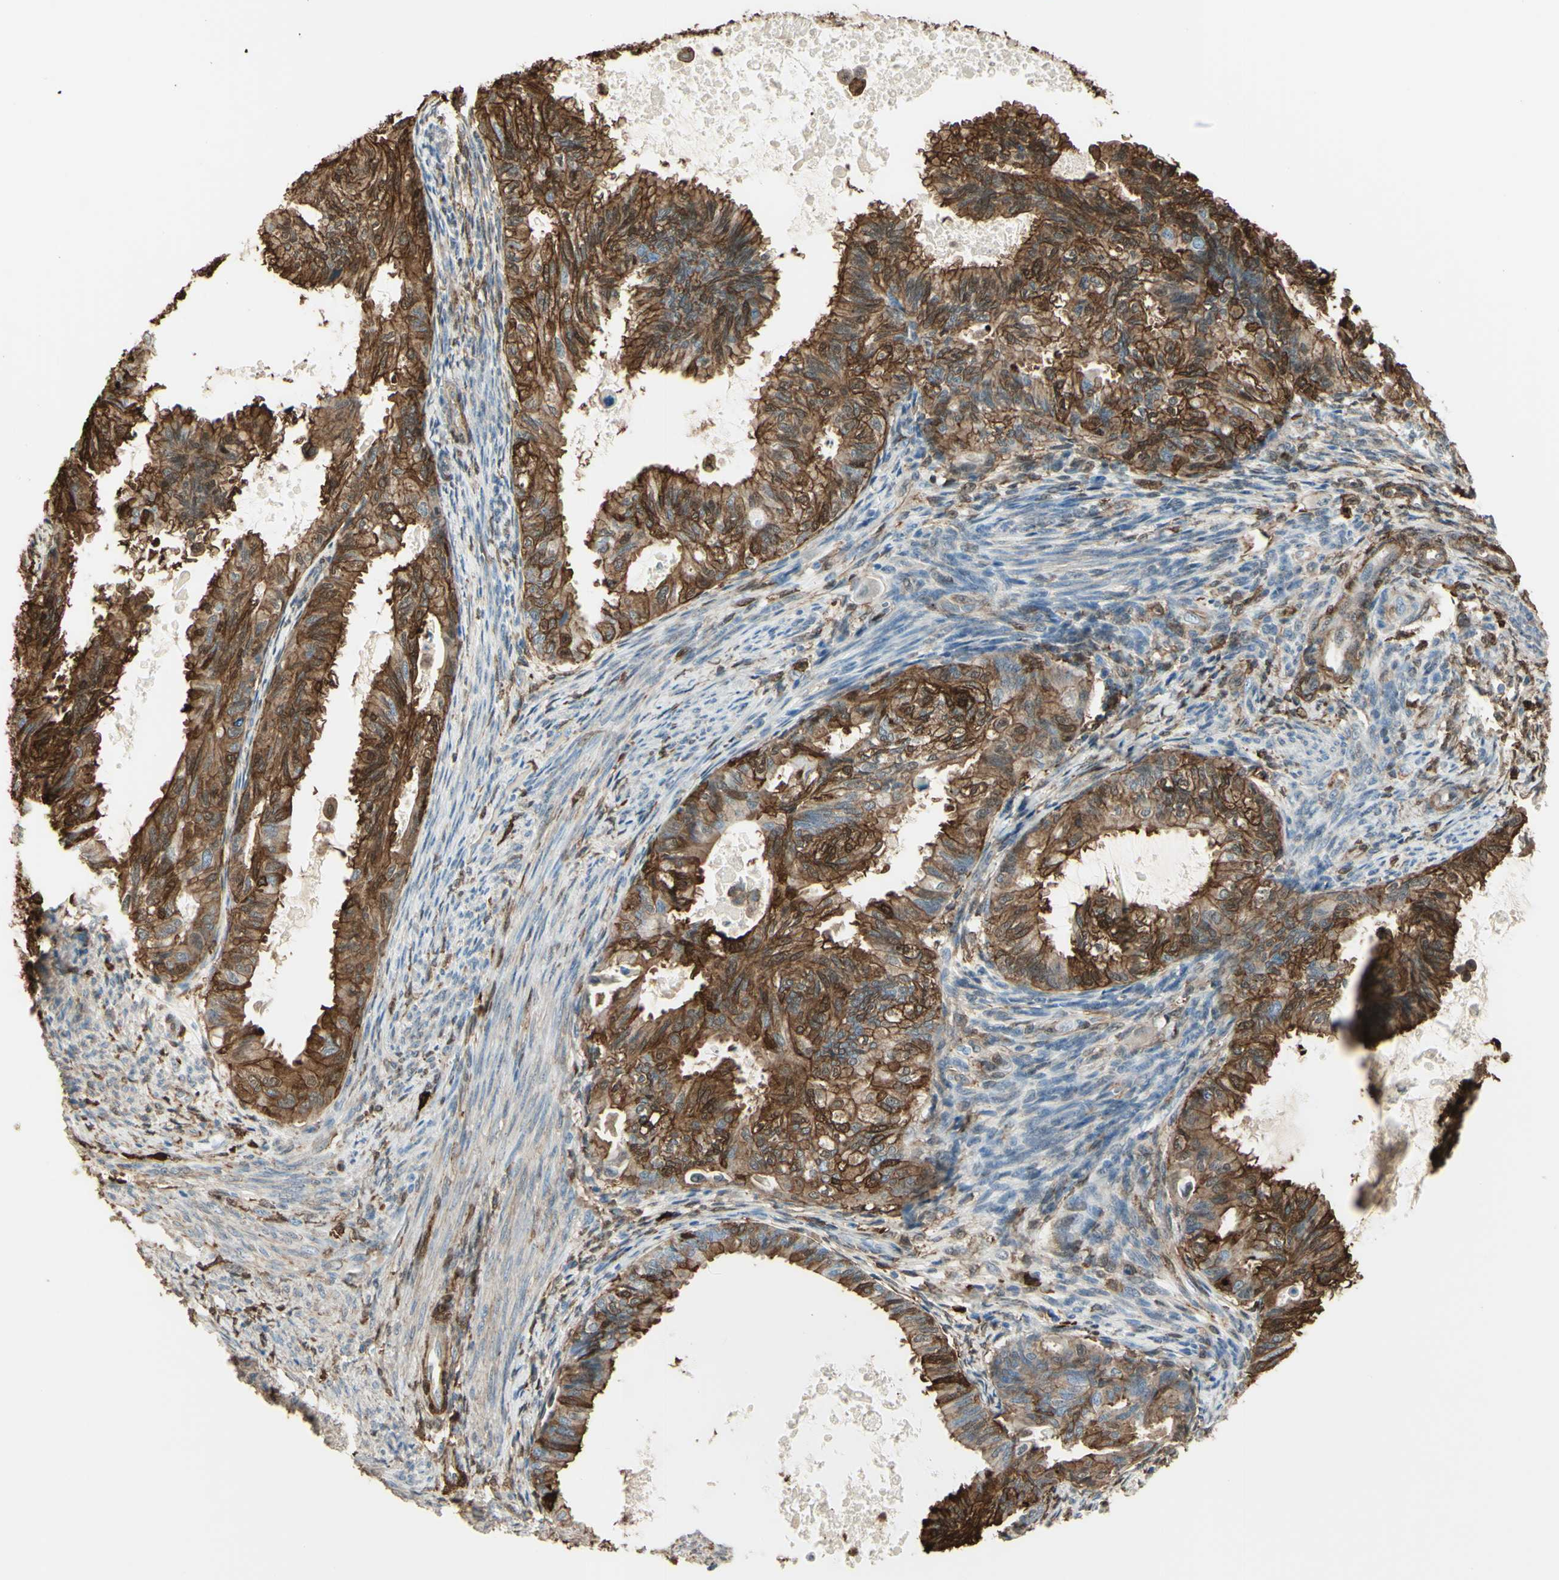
{"staining": {"intensity": "moderate", "quantity": "25%-75%", "location": "cytoplasmic/membranous"}, "tissue": "cervical cancer", "cell_type": "Tumor cells", "image_type": "cancer", "snomed": [{"axis": "morphology", "description": "Normal tissue, NOS"}, {"axis": "morphology", "description": "Adenocarcinoma, NOS"}, {"axis": "topography", "description": "Cervix"}, {"axis": "topography", "description": "Endometrium"}], "caption": "This is an image of immunohistochemistry staining of adenocarcinoma (cervical), which shows moderate positivity in the cytoplasmic/membranous of tumor cells.", "gene": "GSN", "patient": {"sex": "female", "age": 86}}